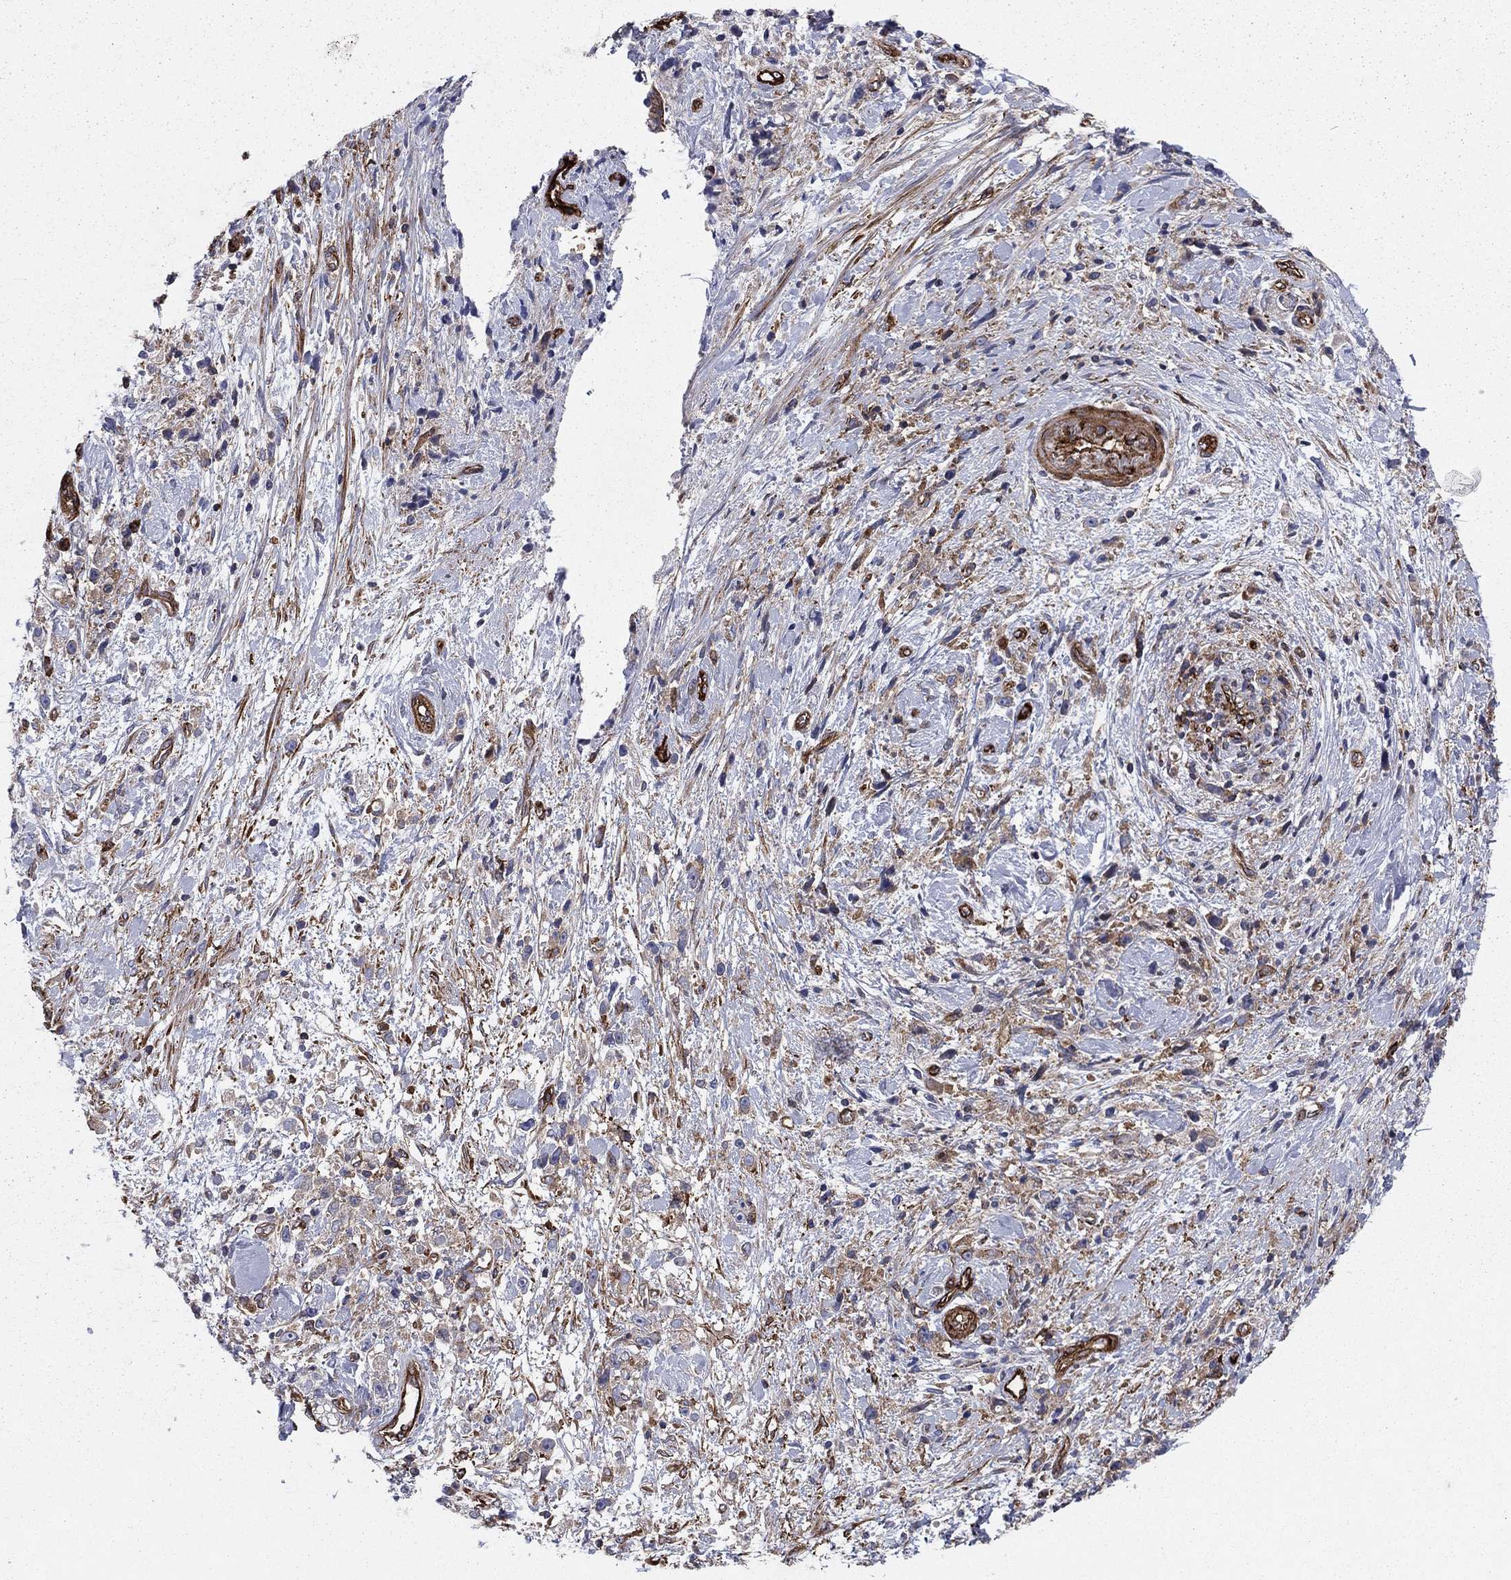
{"staining": {"intensity": "weak", "quantity": ">75%", "location": "cytoplasmic/membranous"}, "tissue": "stomach cancer", "cell_type": "Tumor cells", "image_type": "cancer", "snomed": [{"axis": "morphology", "description": "Adenocarcinoma, NOS"}, {"axis": "topography", "description": "Stomach"}], "caption": "Adenocarcinoma (stomach) was stained to show a protein in brown. There is low levels of weak cytoplasmic/membranous positivity in approximately >75% of tumor cells.", "gene": "EHBP1L1", "patient": {"sex": "female", "age": 59}}